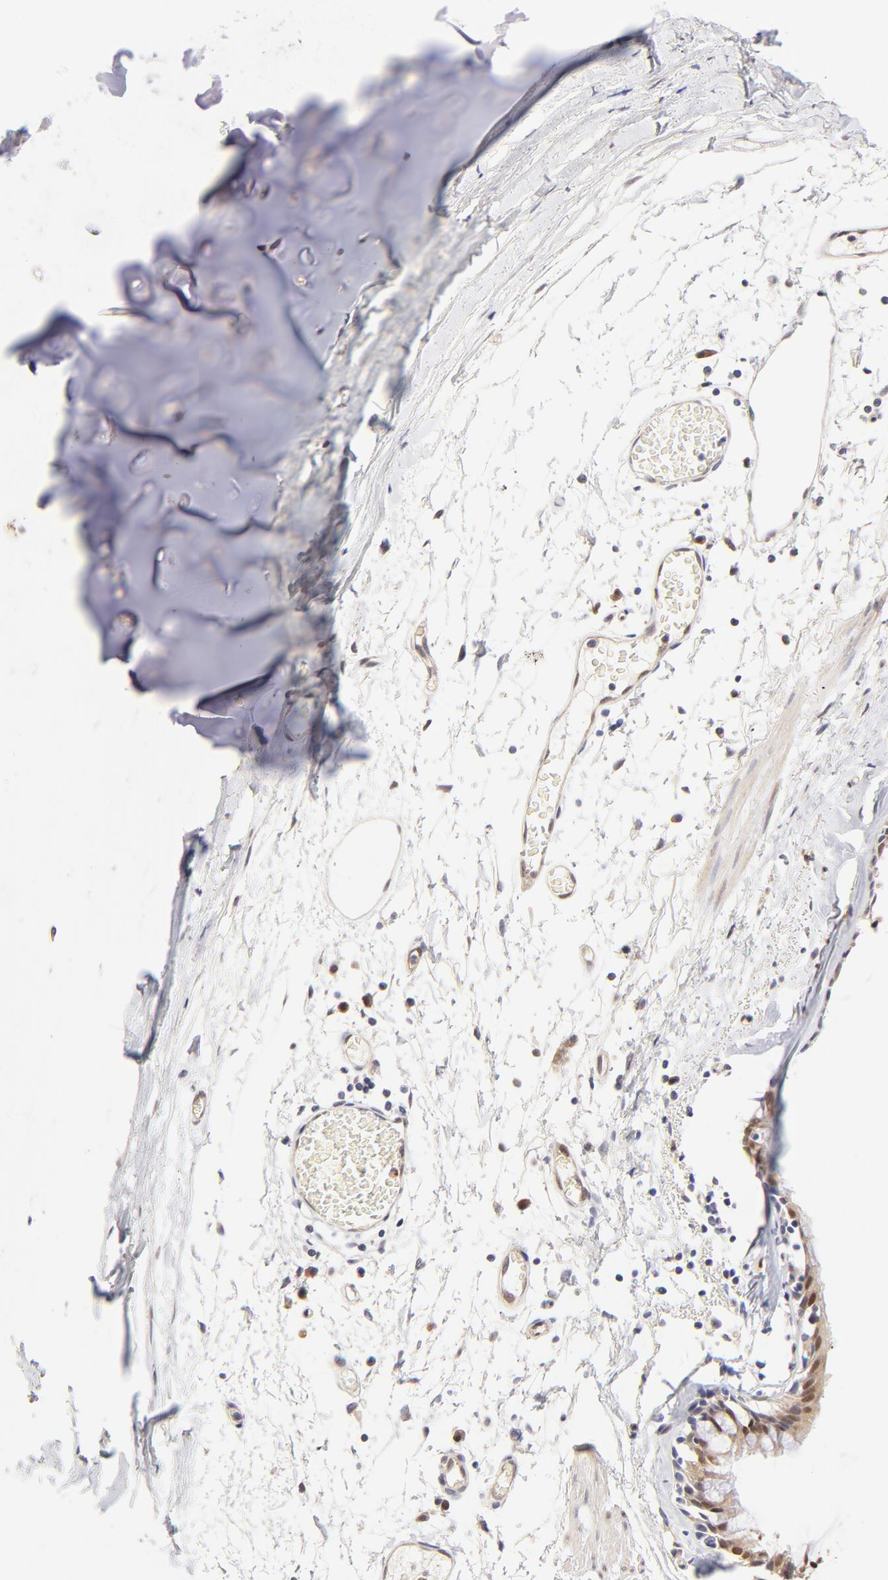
{"staining": {"intensity": "weak", "quantity": ">75%", "location": "cytoplasmic/membranous"}, "tissue": "bronchus", "cell_type": "Respiratory epithelial cells", "image_type": "normal", "snomed": [{"axis": "morphology", "description": "Normal tissue, NOS"}, {"axis": "topography", "description": "Bronchus"}, {"axis": "topography", "description": "Lung"}], "caption": "A high-resolution histopathology image shows immunohistochemistry (IHC) staining of unremarkable bronchus, which exhibits weak cytoplasmic/membranous positivity in approximately >75% of respiratory epithelial cells. (Brightfield microscopy of DAB IHC at high magnification).", "gene": "ZNF10", "patient": {"sex": "female", "age": 56}}